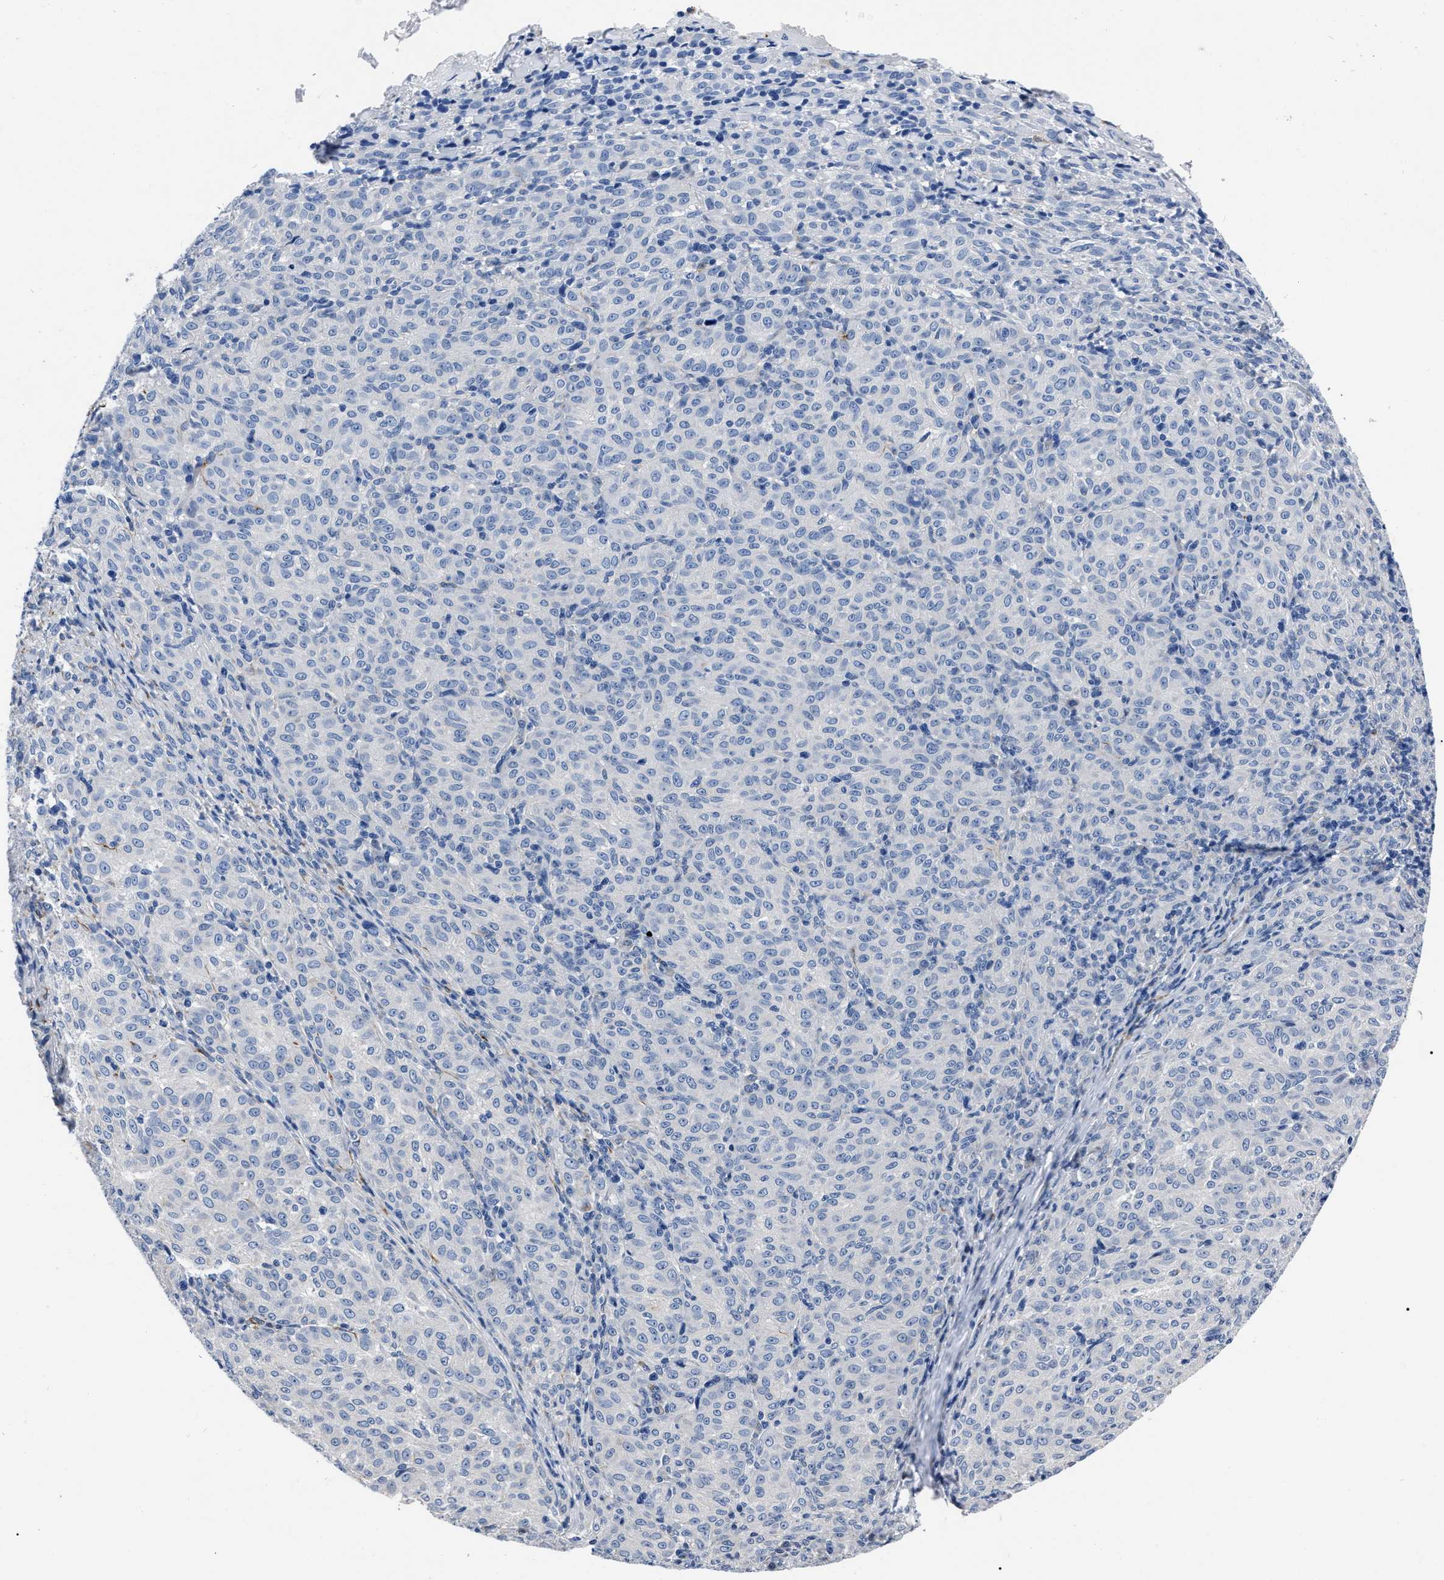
{"staining": {"intensity": "negative", "quantity": "none", "location": "none"}, "tissue": "melanoma", "cell_type": "Tumor cells", "image_type": "cancer", "snomed": [{"axis": "morphology", "description": "Malignant melanoma, NOS"}, {"axis": "topography", "description": "Skin"}], "caption": "High power microscopy histopathology image of an immunohistochemistry (IHC) photomicrograph of melanoma, revealing no significant staining in tumor cells.", "gene": "OR10G3", "patient": {"sex": "female", "age": 72}}